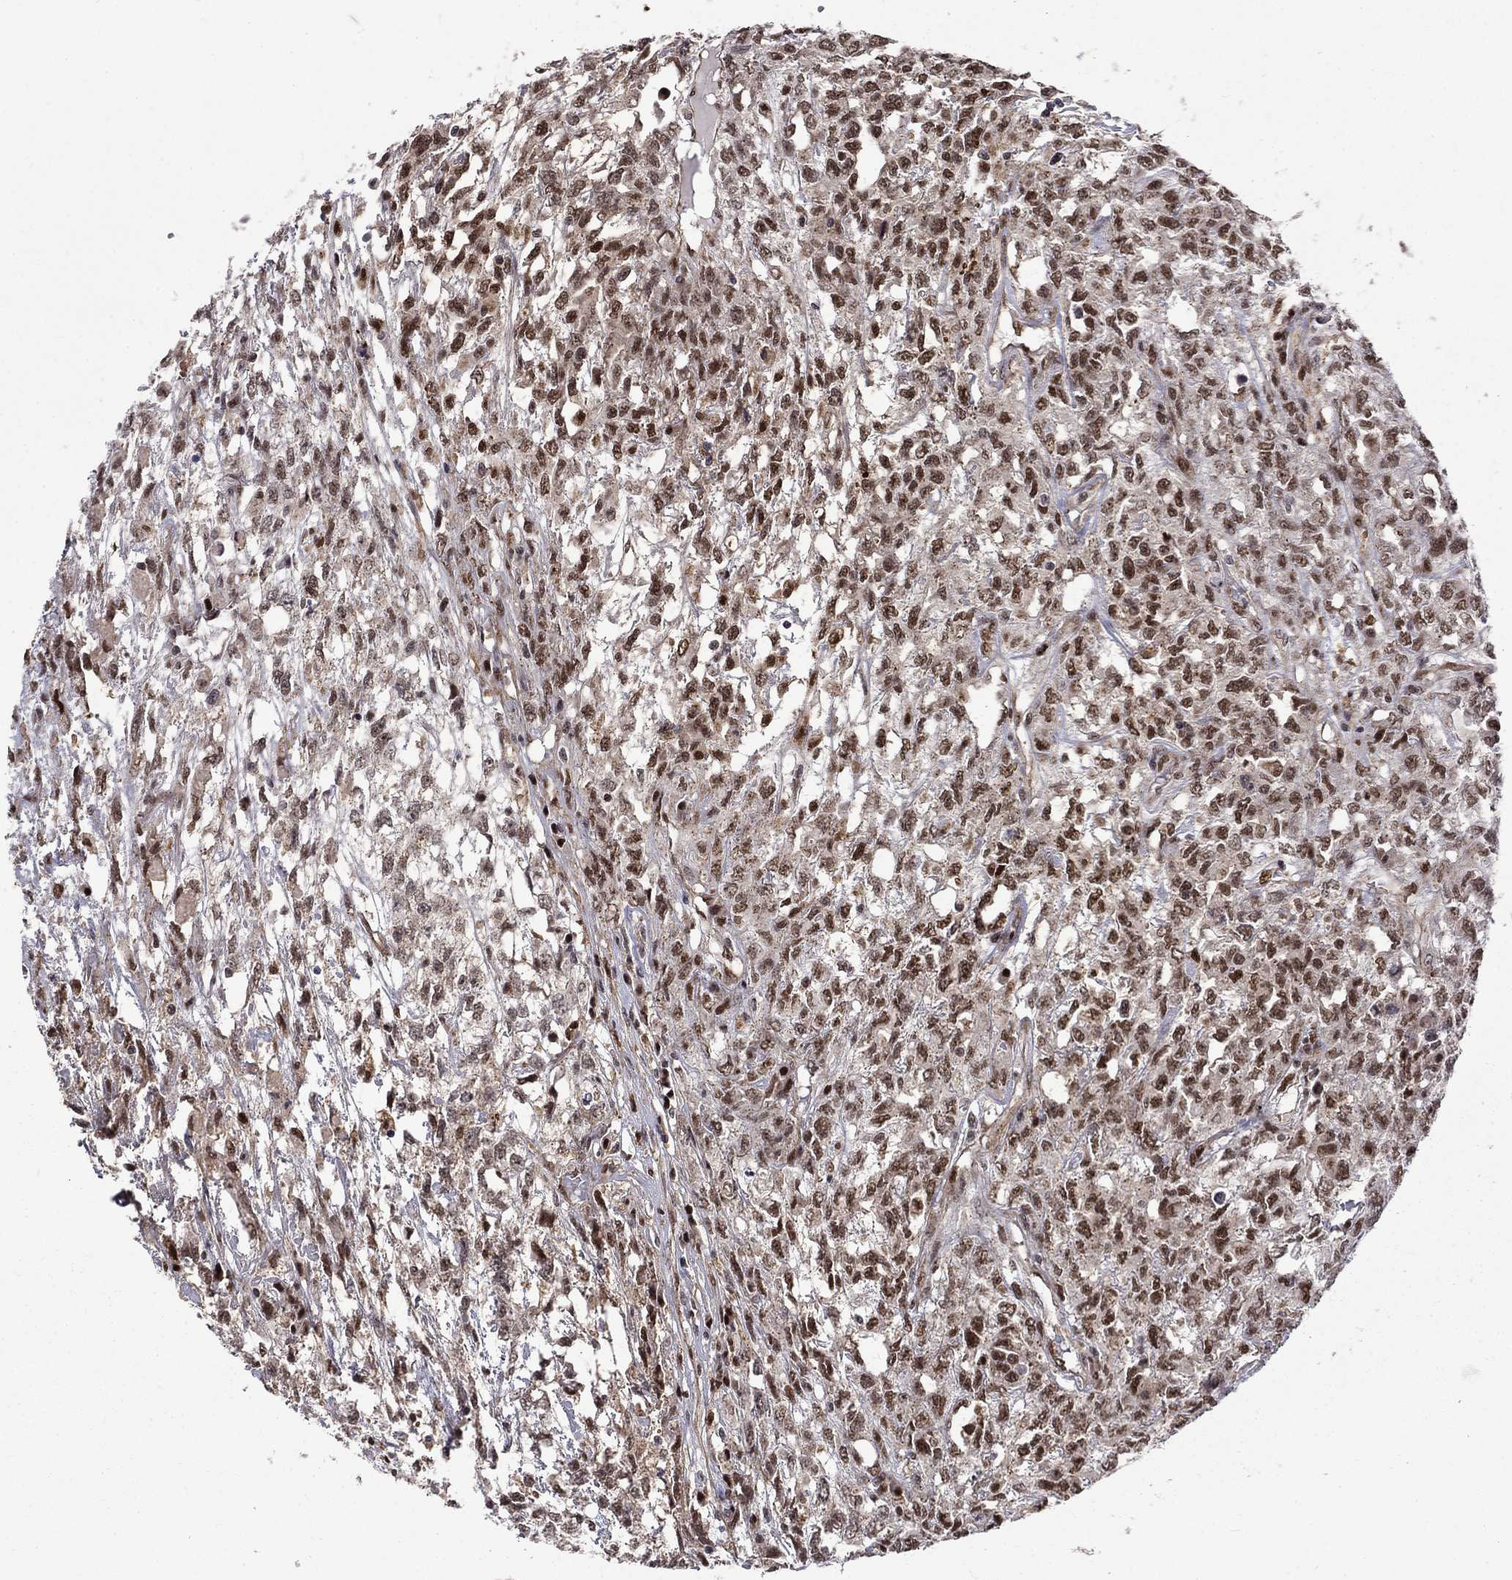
{"staining": {"intensity": "strong", "quantity": ">75%", "location": "nuclear"}, "tissue": "testis cancer", "cell_type": "Tumor cells", "image_type": "cancer", "snomed": [{"axis": "morphology", "description": "Seminoma, NOS"}, {"axis": "topography", "description": "Testis"}], "caption": "Tumor cells show high levels of strong nuclear positivity in approximately >75% of cells in human seminoma (testis).", "gene": "KPNA3", "patient": {"sex": "male", "age": 52}}